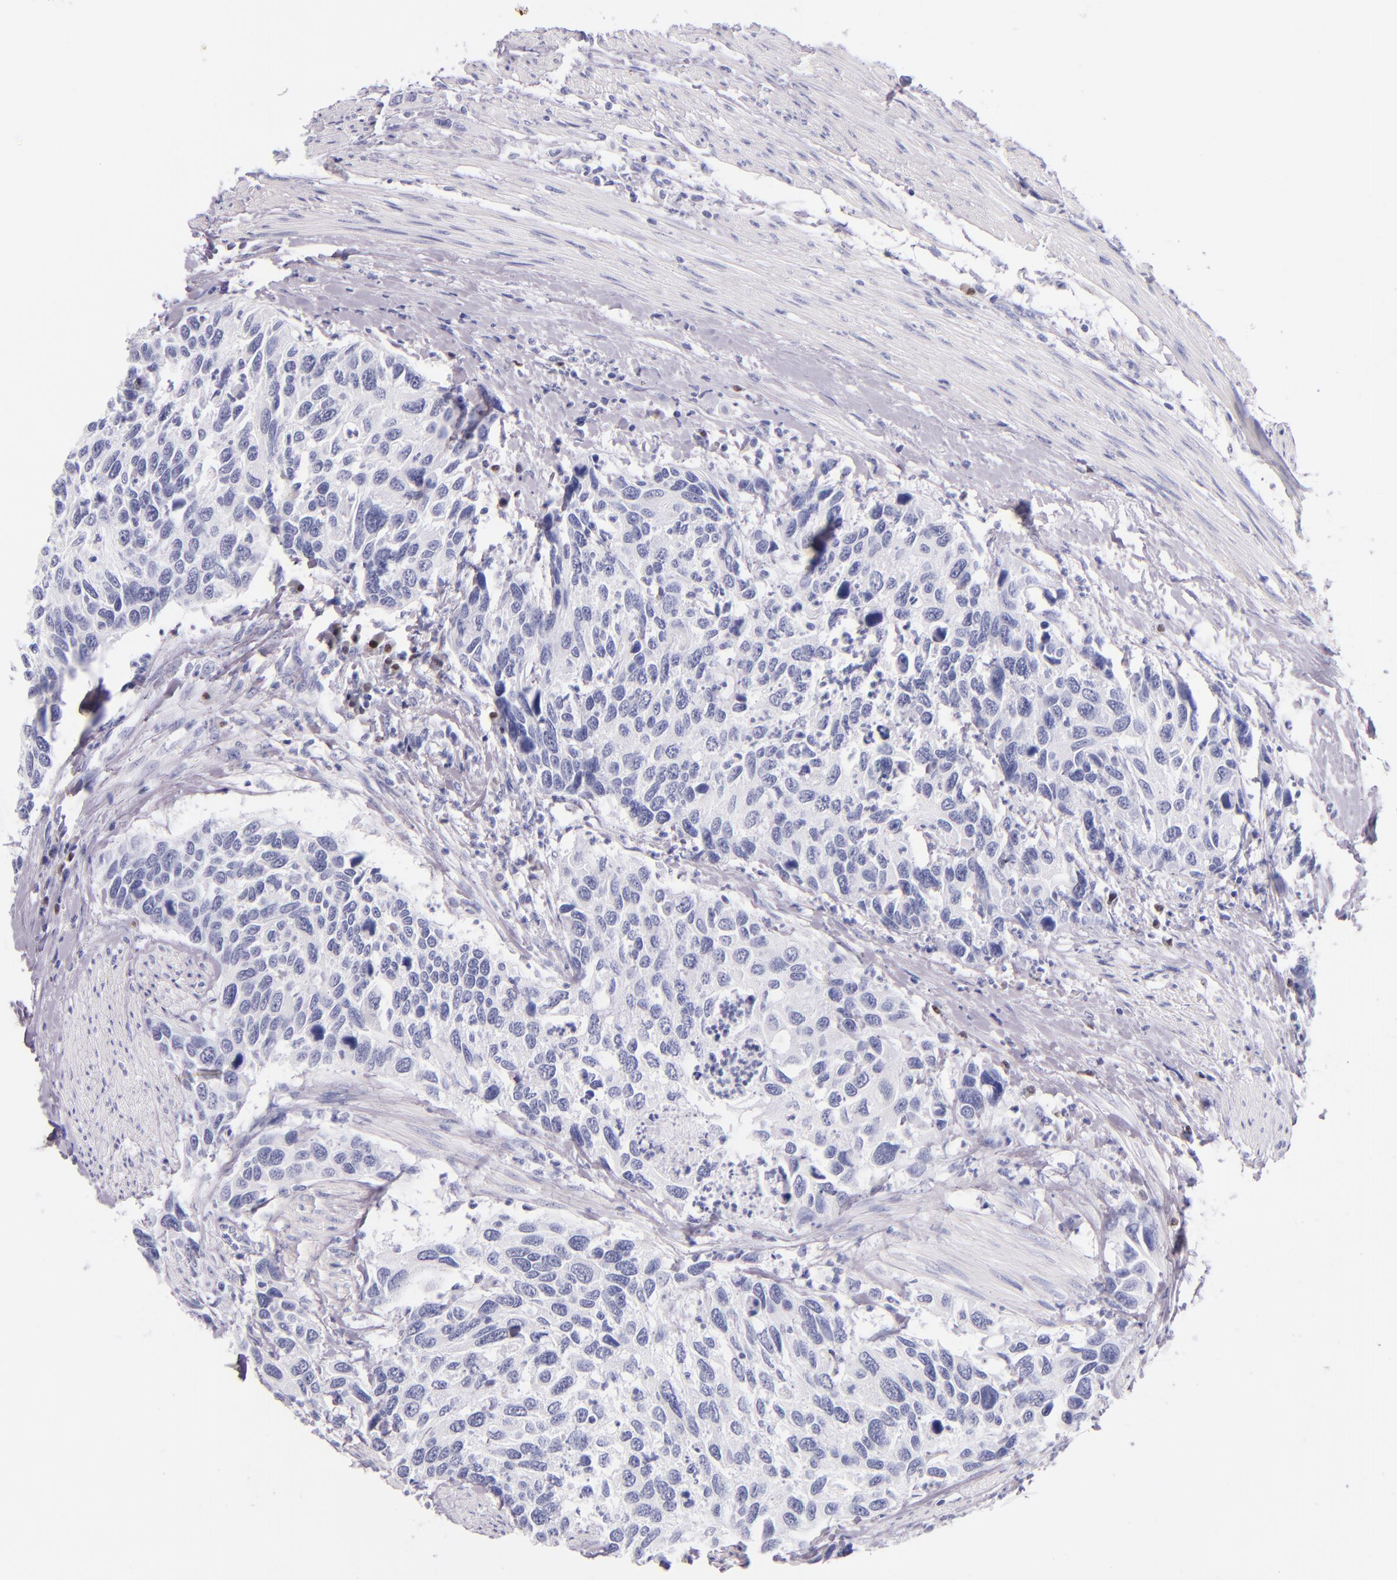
{"staining": {"intensity": "negative", "quantity": "none", "location": "none"}, "tissue": "urothelial cancer", "cell_type": "Tumor cells", "image_type": "cancer", "snomed": [{"axis": "morphology", "description": "Urothelial carcinoma, High grade"}, {"axis": "topography", "description": "Urinary bladder"}], "caption": "Tumor cells are negative for protein expression in human high-grade urothelial carcinoma. Nuclei are stained in blue.", "gene": "IRF4", "patient": {"sex": "male", "age": 66}}